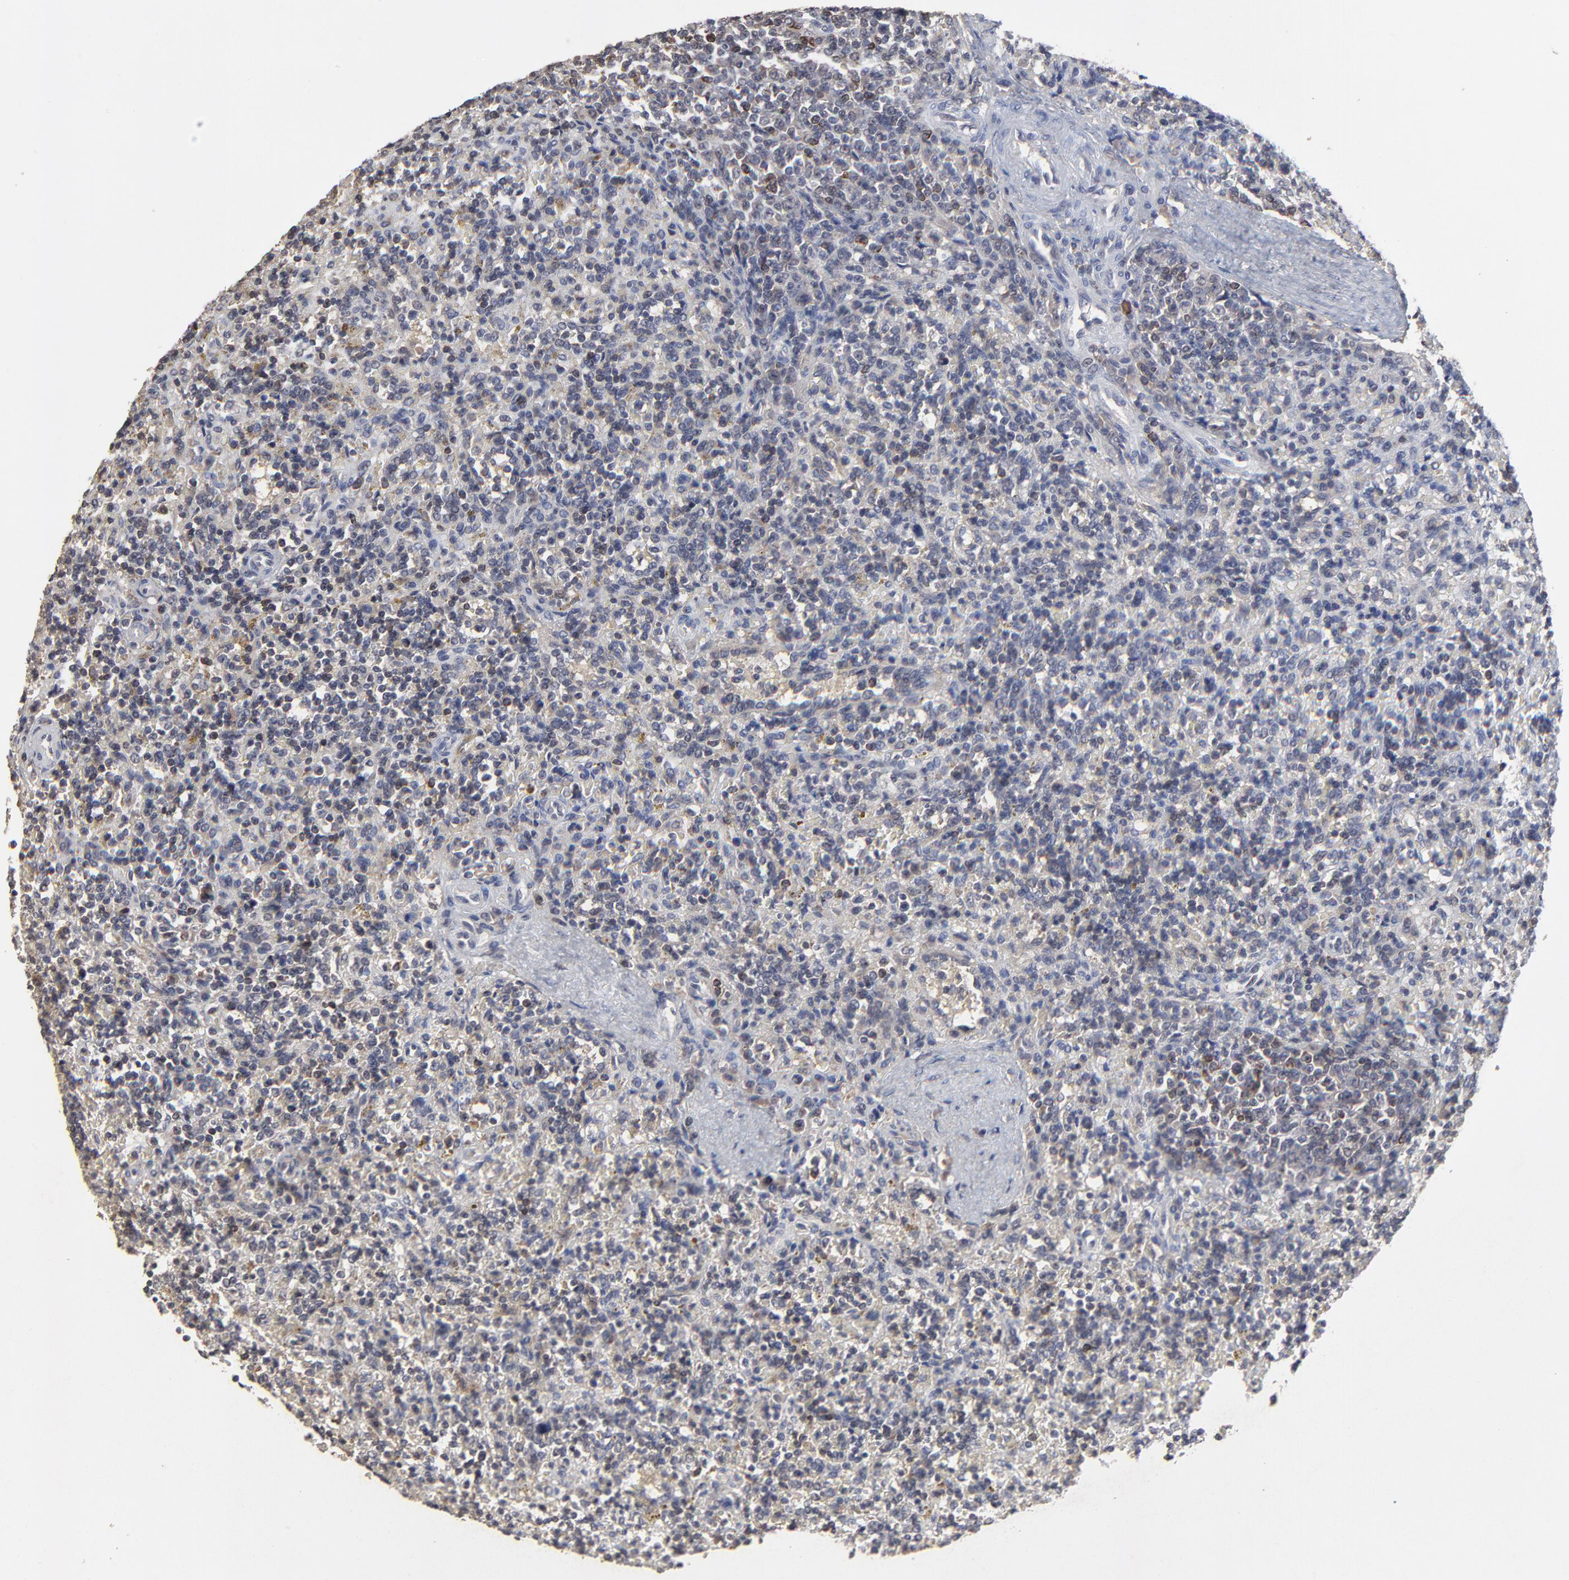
{"staining": {"intensity": "negative", "quantity": "none", "location": "none"}, "tissue": "lymphoma", "cell_type": "Tumor cells", "image_type": "cancer", "snomed": [{"axis": "morphology", "description": "Malignant lymphoma, non-Hodgkin's type, Low grade"}, {"axis": "topography", "description": "Spleen"}], "caption": "The photomicrograph exhibits no significant positivity in tumor cells of lymphoma.", "gene": "VPREB3", "patient": {"sex": "male", "age": 67}}